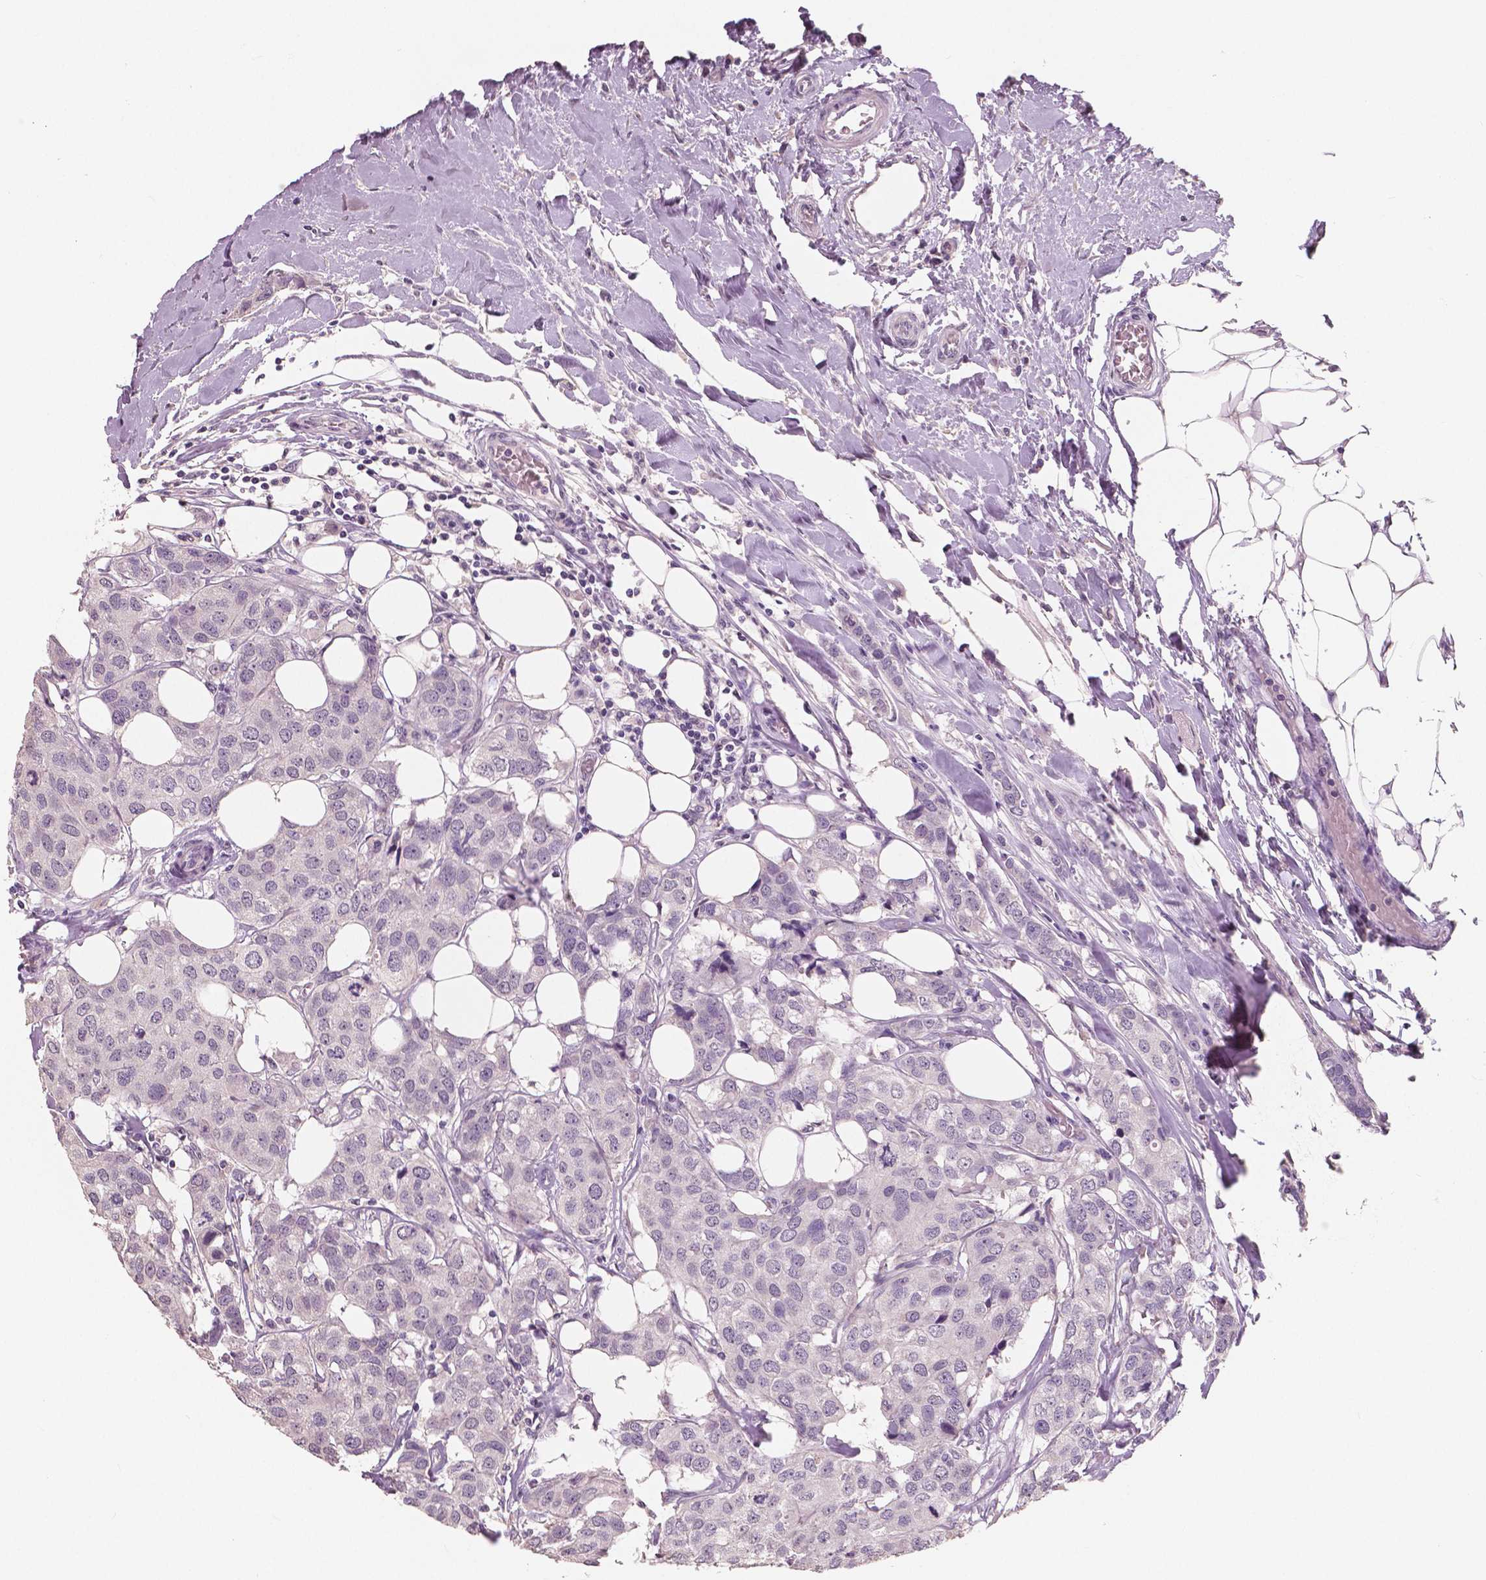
{"staining": {"intensity": "negative", "quantity": "none", "location": "none"}, "tissue": "breast cancer", "cell_type": "Tumor cells", "image_type": "cancer", "snomed": [{"axis": "morphology", "description": "Duct carcinoma"}, {"axis": "topography", "description": "Breast"}], "caption": "The micrograph displays no significant staining in tumor cells of breast intraductal carcinoma.", "gene": "NECAB1", "patient": {"sex": "female", "age": 80}}